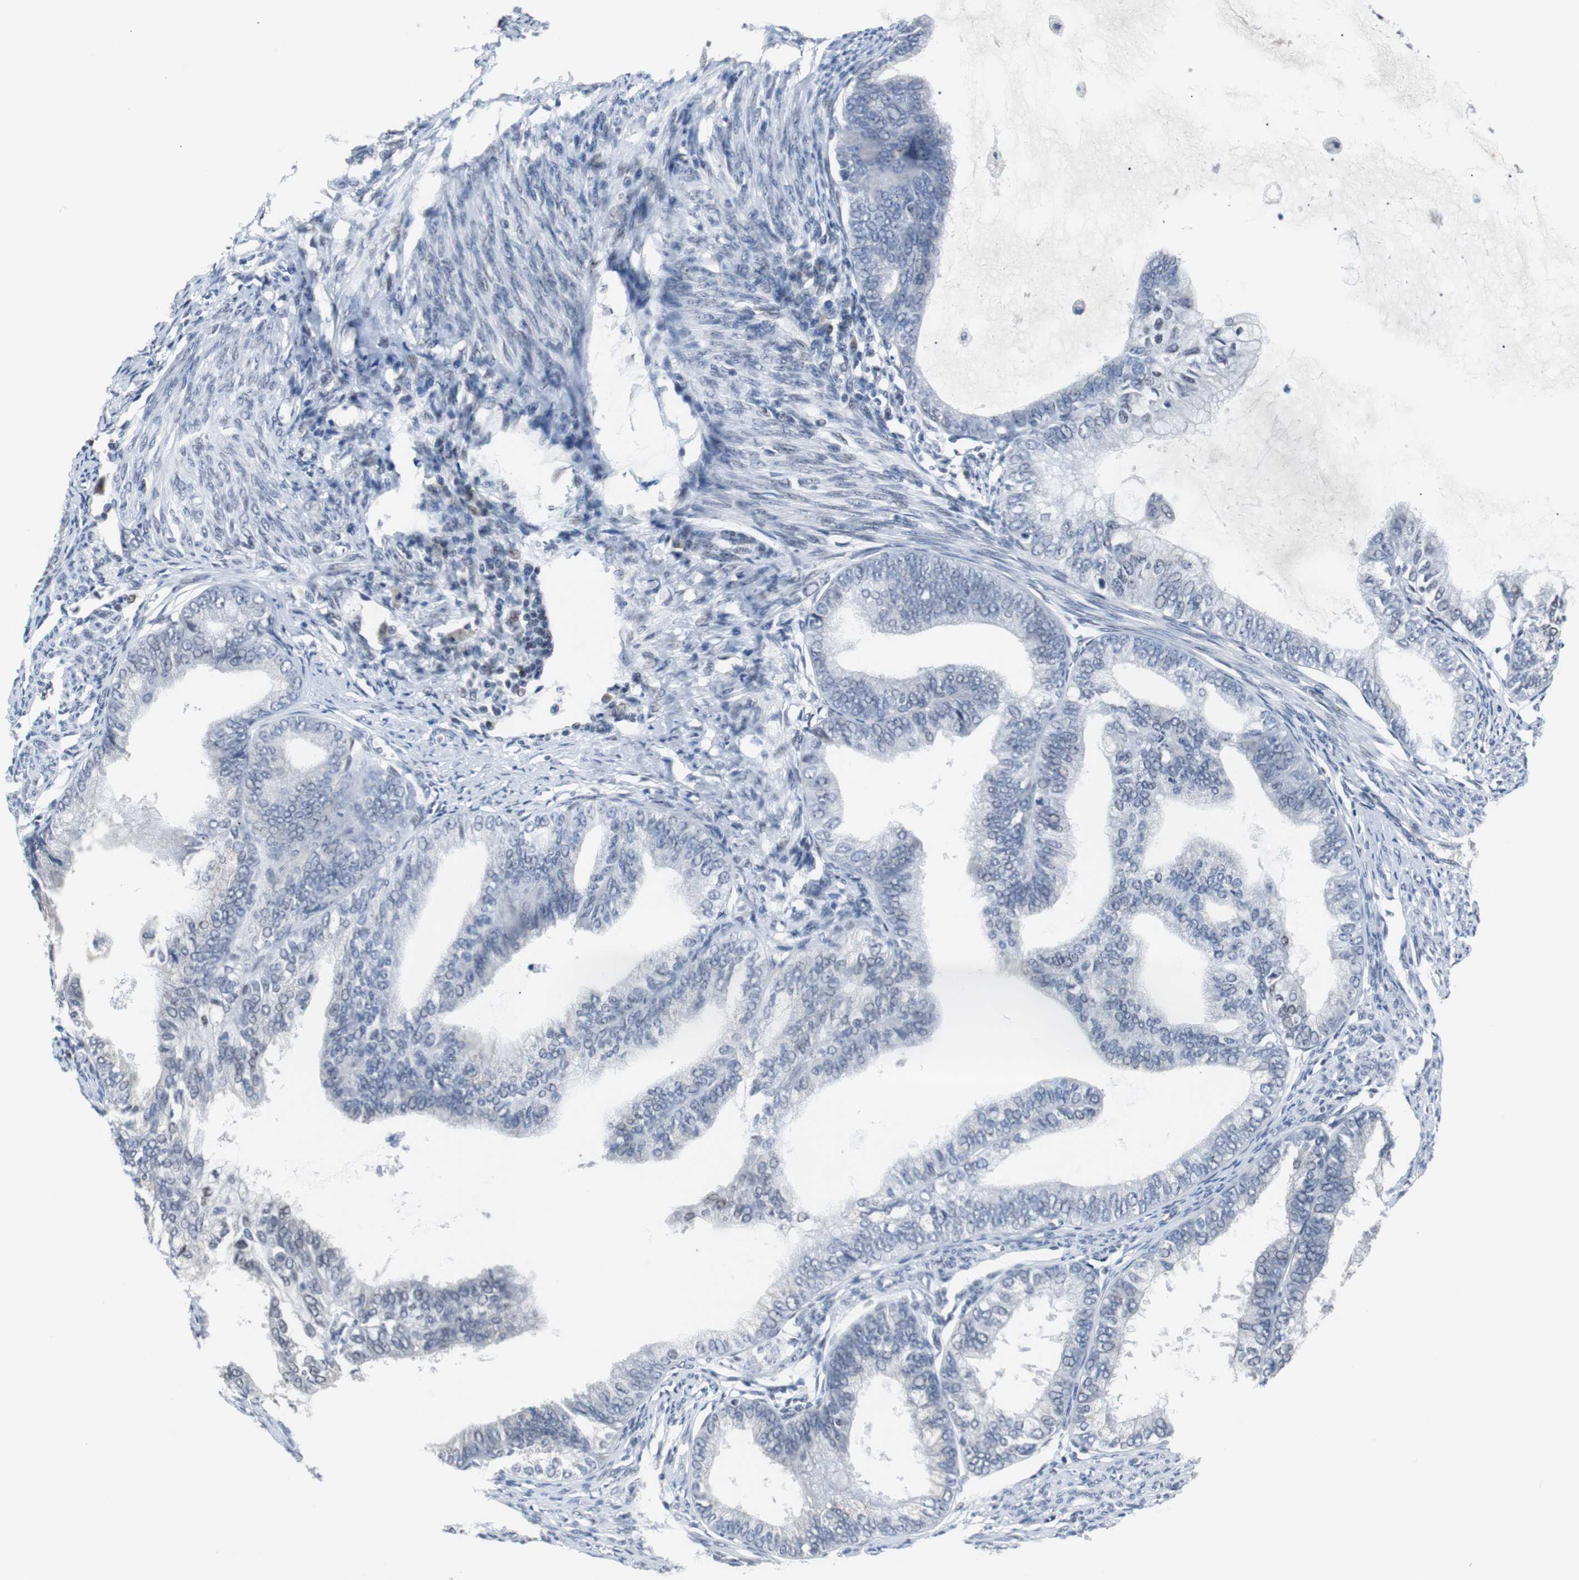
{"staining": {"intensity": "negative", "quantity": "none", "location": "none"}, "tissue": "endometrial cancer", "cell_type": "Tumor cells", "image_type": "cancer", "snomed": [{"axis": "morphology", "description": "Adenocarcinoma, NOS"}, {"axis": "topography", "description": "Endometrium"}], "caption": "This is an immunohistochemistry image of endometrial cancer (adenocarcinoma). There is no positivity in tumor cells.", "gene": "ZHX2", "patient": {"sex": "female", "age": 86}}